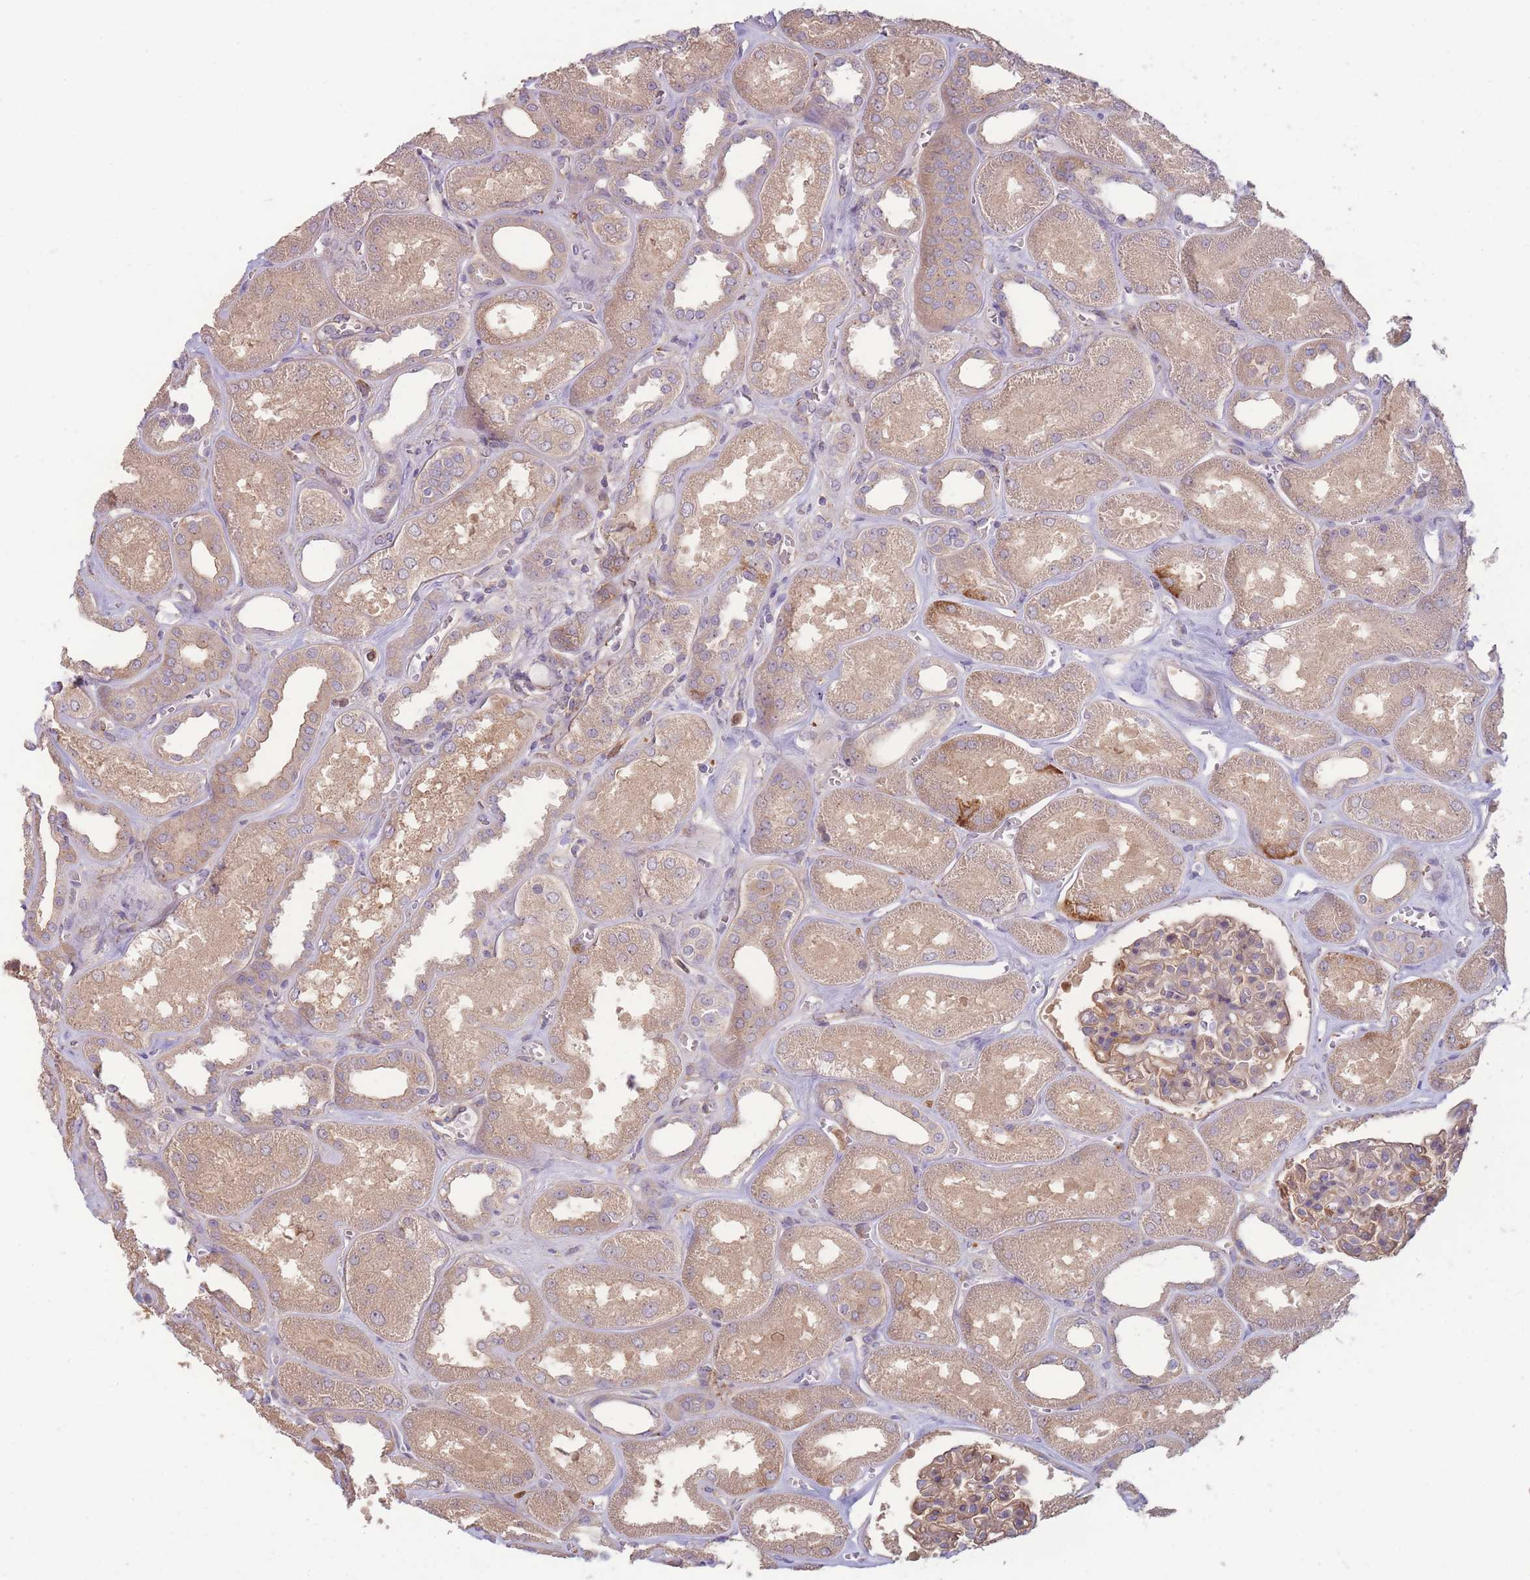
{"staining": {"intensity": "weak", "quantity": "<25%", "location": "cytoplasmic/membranous"}, "tissue": "kidney", "cell_type": "Cells in glomeruli", "image_type": "normal", "snomed": [{"axis": "morphology", "description": "Normal tissue, NOS"}, {"axis": "morphology", "description": "Adenocarcinoma, NOS"}, {"axis": "topography", "description": "Kidney"}], "caption": "This is a micrograph of IHC staining of unremarkable kidney, which shows no staining in cells in glomeruli. Nuclei are stained in blue.", "gene": "STEAP3", "patient": {"sex": "female", "age": 68}}